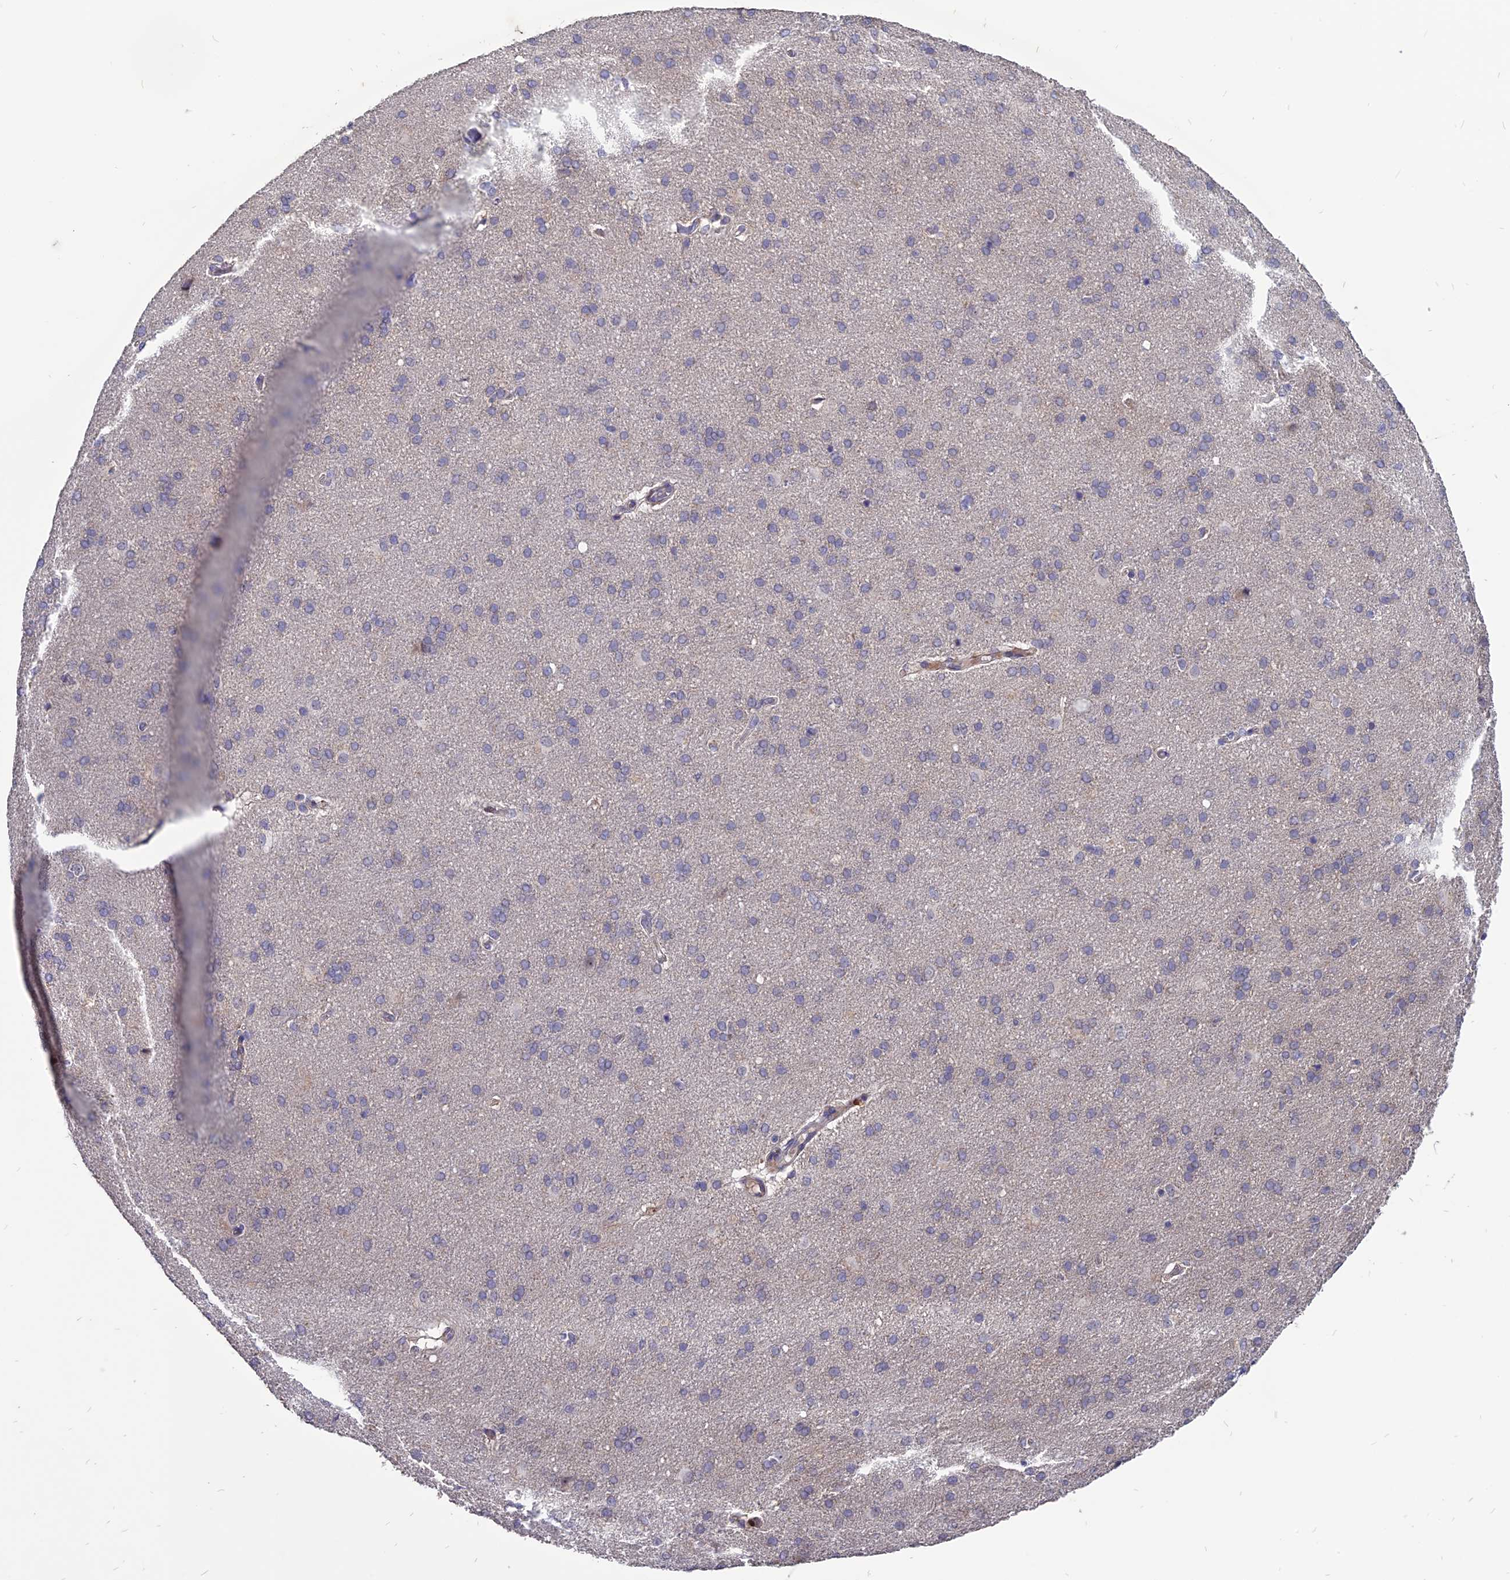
{"staining": {"intensity": "weak", "quantity": ">75%", "location": "cytoplasmic/membranous"}, "tissue": "cerebral cortex", "cell_type": "Endothelial cells", "image_type": "normal", "snomed": [{"axis": "morphology", "description": "Normal tissue, NOS"}, {"axis": "topography", "description": "Cerebral cortex"}], "caption": "DAB (3,3'-diaminobenzidine) immunohistochemical staining of unremarkable cerebral cortex displays weak cytoplasmic/membranous protein positivity in approximately >75% of endothelial cells. The staining is performed using DAB brown chromogen to label protein expression. The nuclei are counter-stained blue using hematoxylin.", "gene": "TMEM263", "patient": {"sex": "male", "age": 62}}